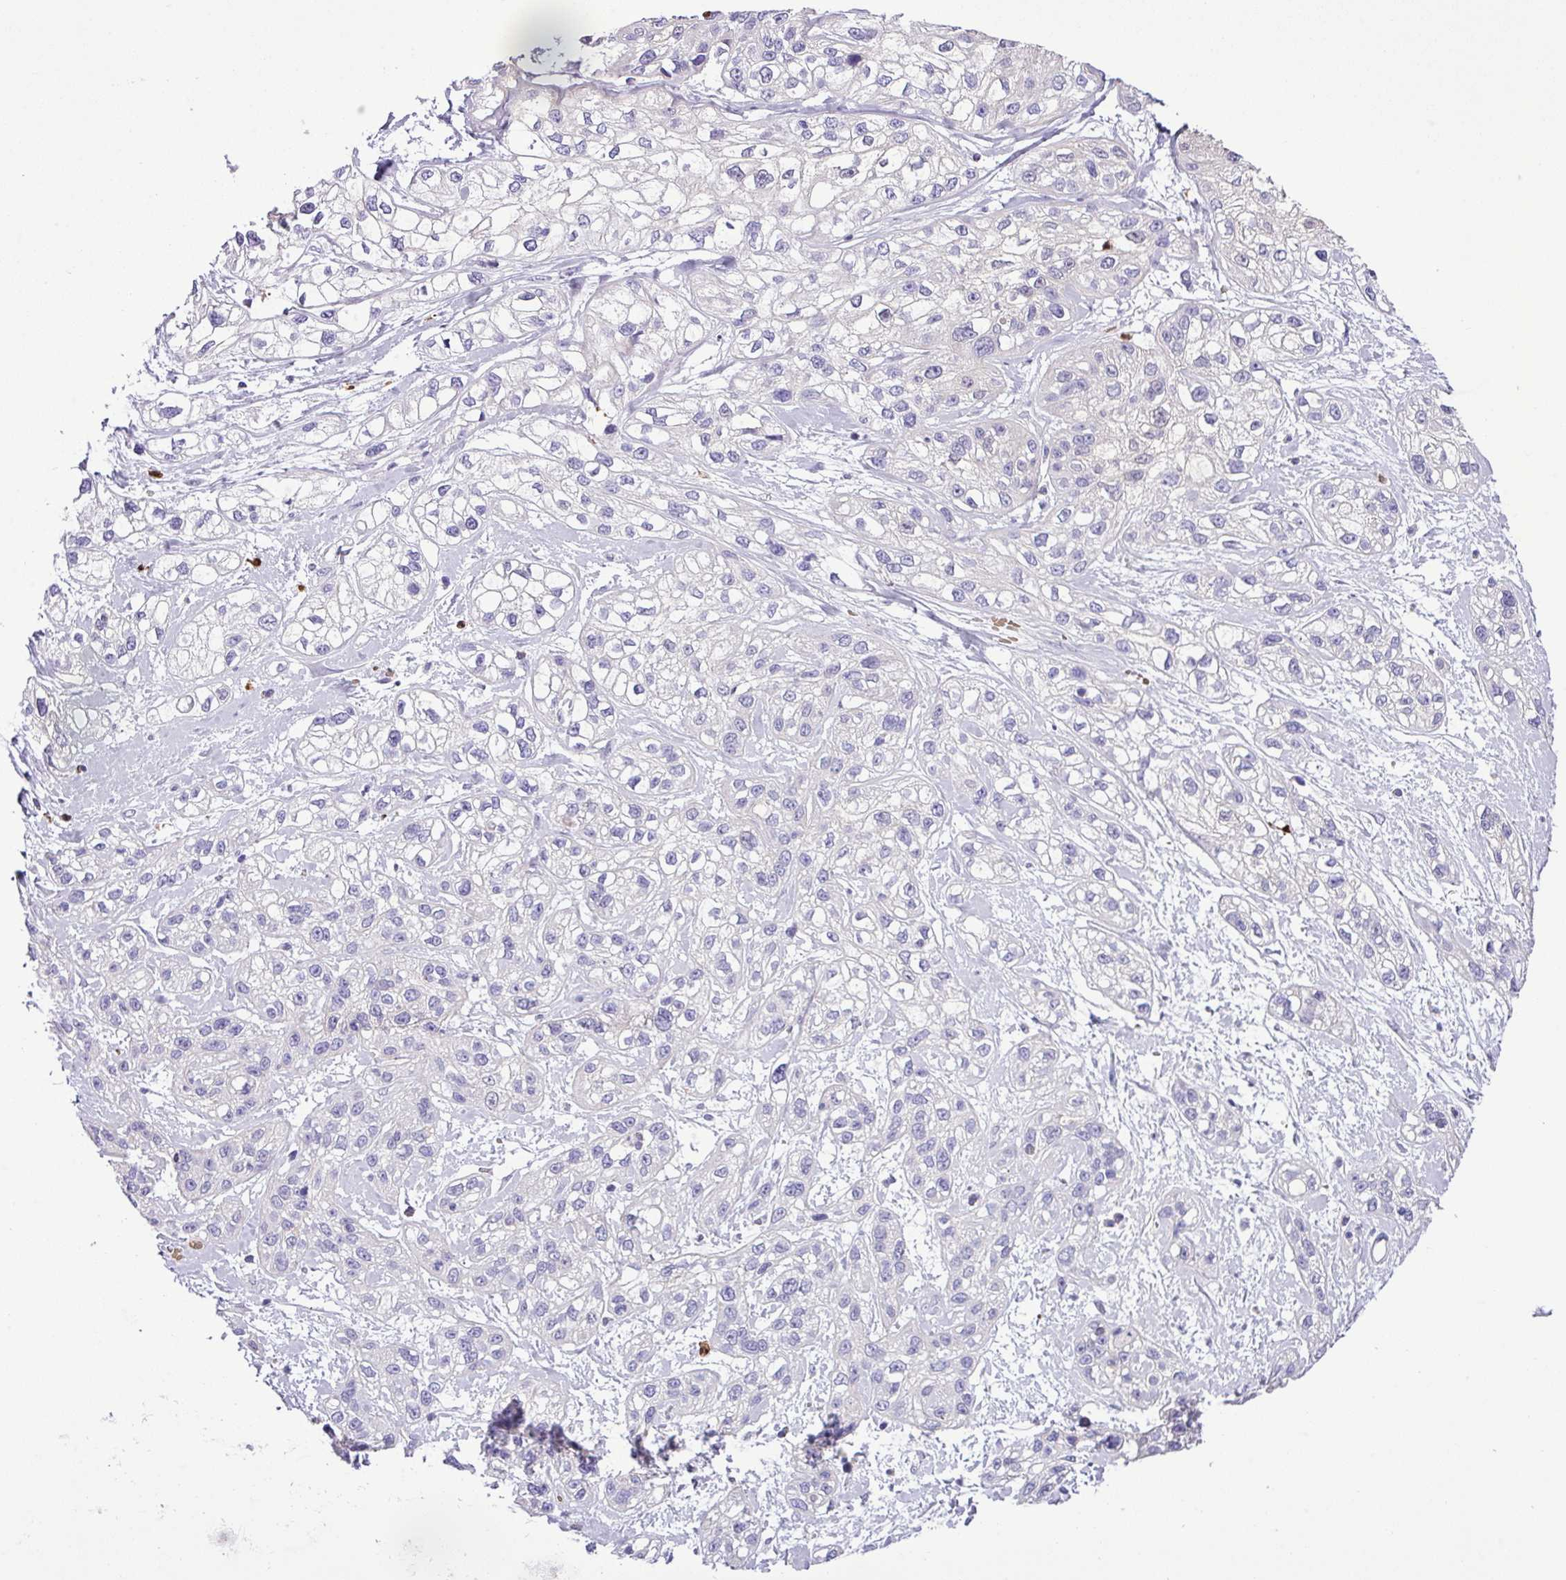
{"staining": {"intensity": "negative", "quantity": "none", "location": "none"}, "tissue": "skin cancer", "cell_type": "Tumor cells", "image_type": "cancer", "snomed": [{"axis": "morphology", "description": "Squamous cell carcinoma, NOS"}, {"axis": "topography", "description": "Skin"}], "caption": "Tumor cells are negative for protein expression in human skin cancer.", "gene": "MGAT4B", "patient": {"sex": "male", "age": 82}}